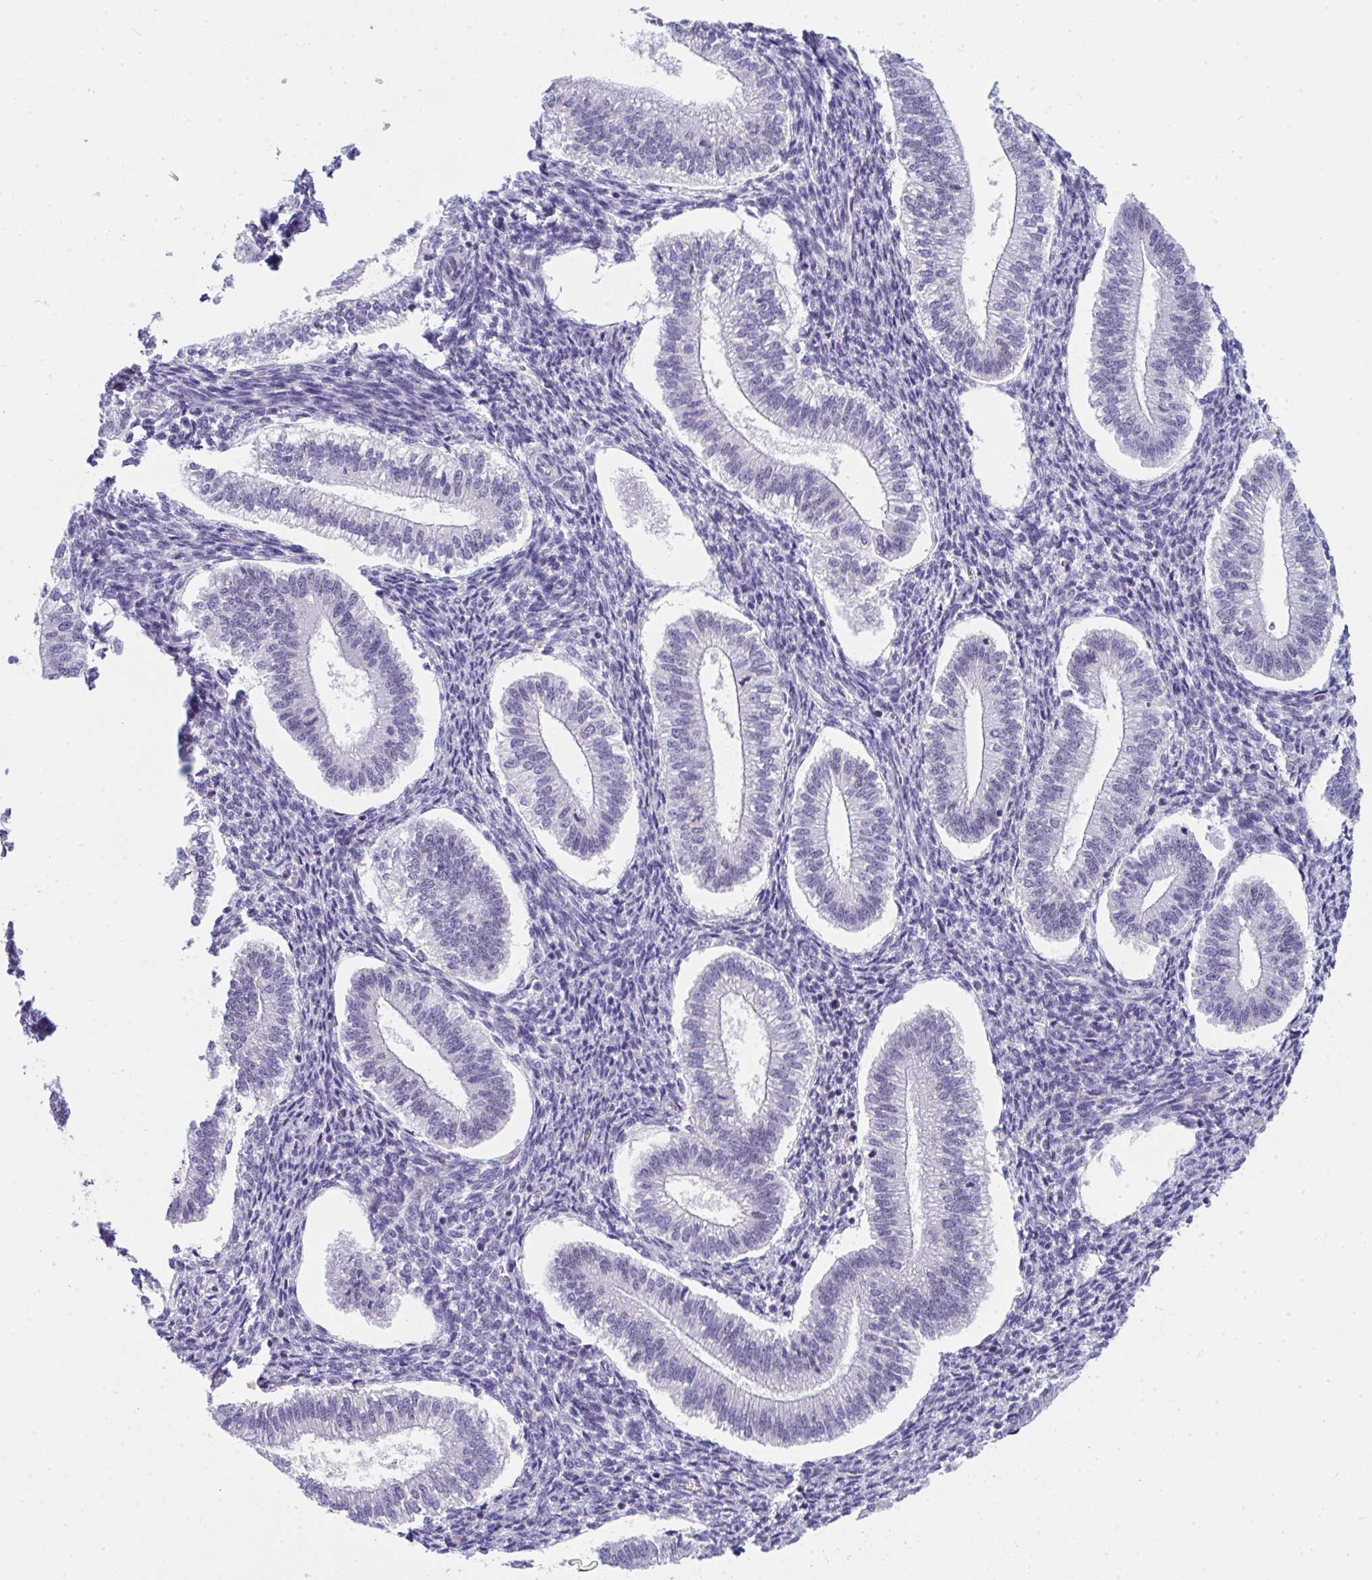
{"staining": {"intensity": "negative", "quantity": "none", "location": "none"}, "tissue": "endometrium", "cell_type": "Cells in endometrial stroma", "image_type": "normal", "snomed": [{"axis": "morphology", "description": "Normal tissue, NOS"}, {"axis": "topography", "description": "Endometrium"}], "caption": "IHC image of unremarkable human endometrium stained for a protein (brown), which shows no staining in cells in endometrial stroma.", "gene": "CDK13", "patient": {"sex": "female", "age": 25}}